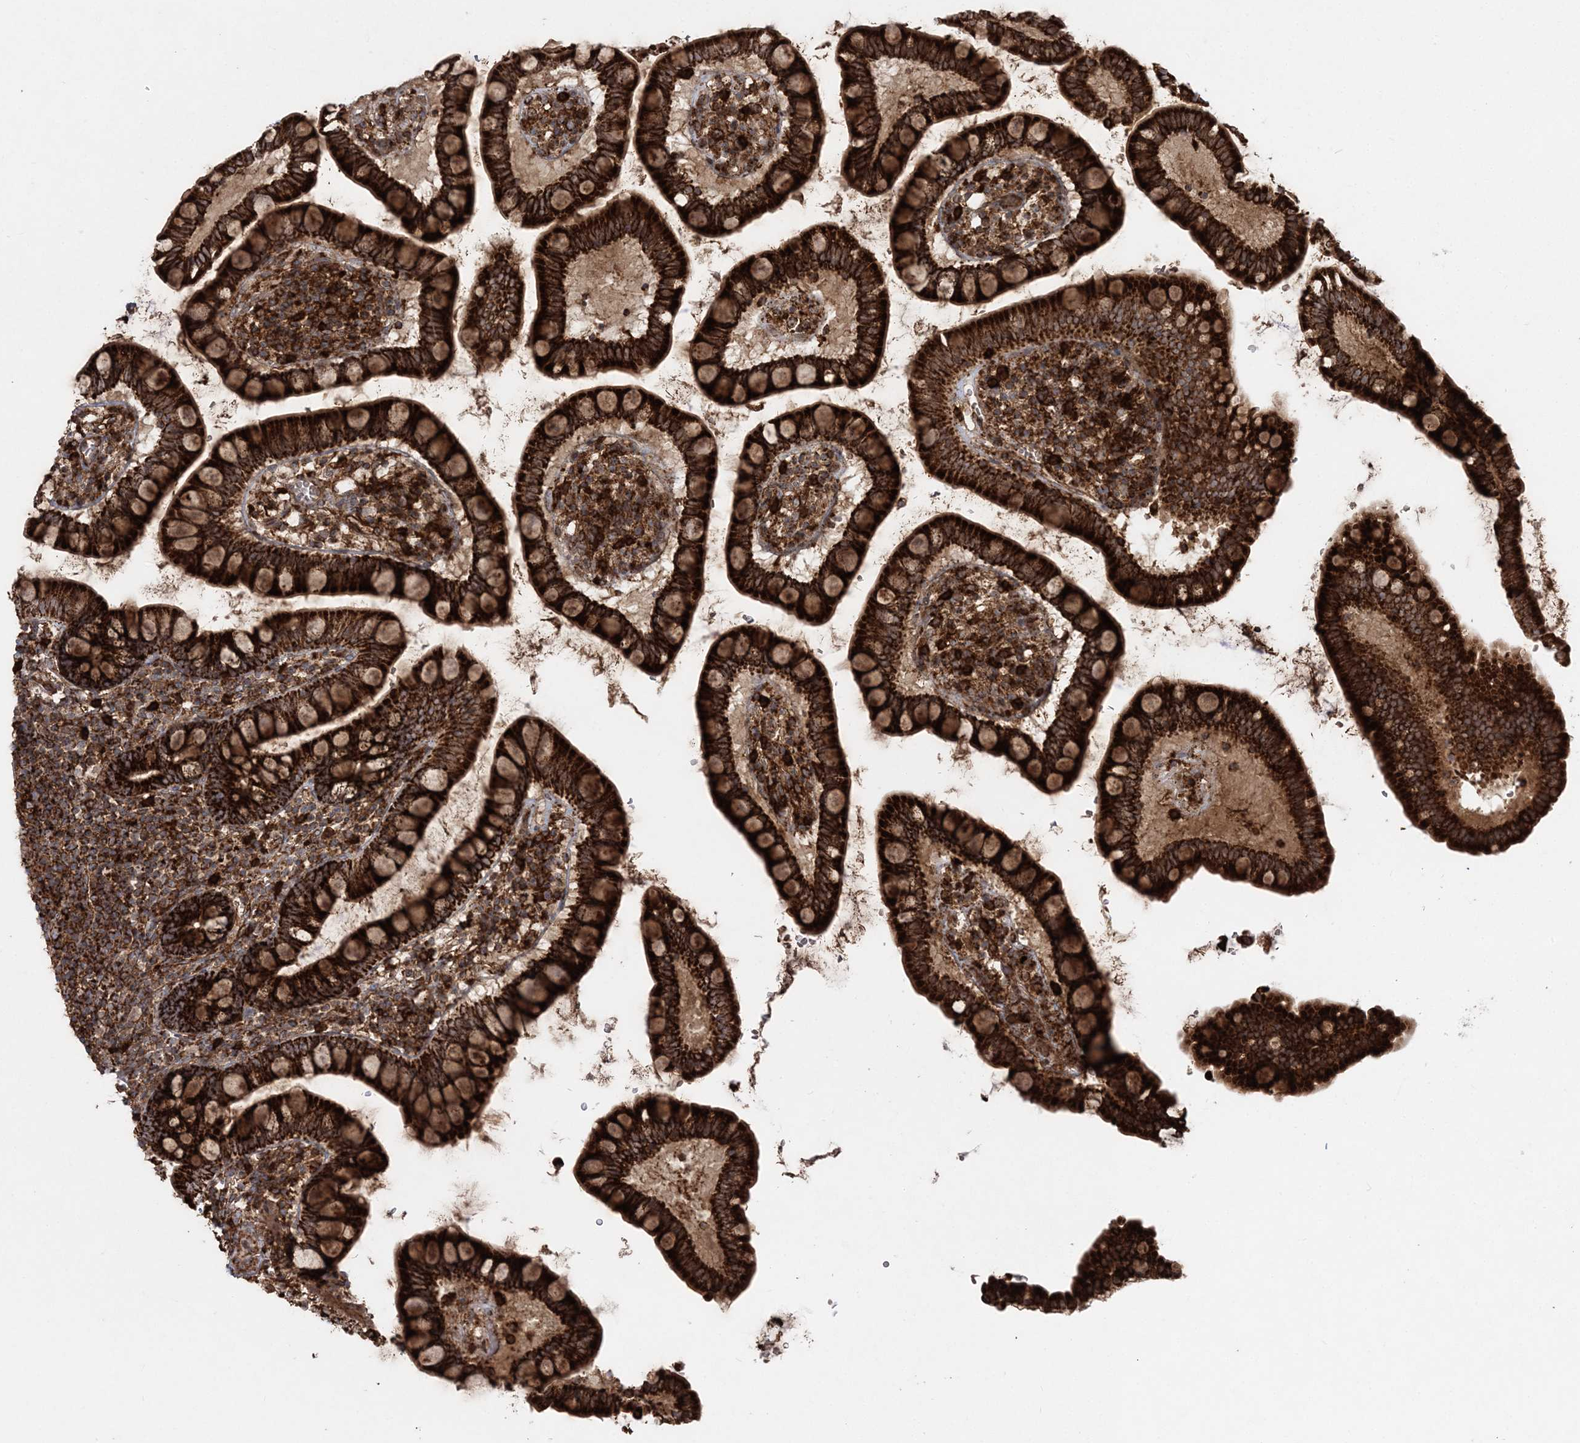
{"staining": {"intensity": "strong", "quantity": ">75%", "location": "cytoplasmic/membranous"}, "tissue": "small intestine", "cell_type": "Glandular cells", "image_type": "normal", "snomed": [{"axis": "morphology", "description": "Normal tissue, NOS"}, {"axis": "topography", "description": "Small intestine"}], "caption": "Human small intestine stained with a brown dye displays strong cytoplasmic/membranous positive staining in approximately >75% of glandular cells.", "gene": "LRPPRC", "patient": {"sex": "female", "age": 84}}